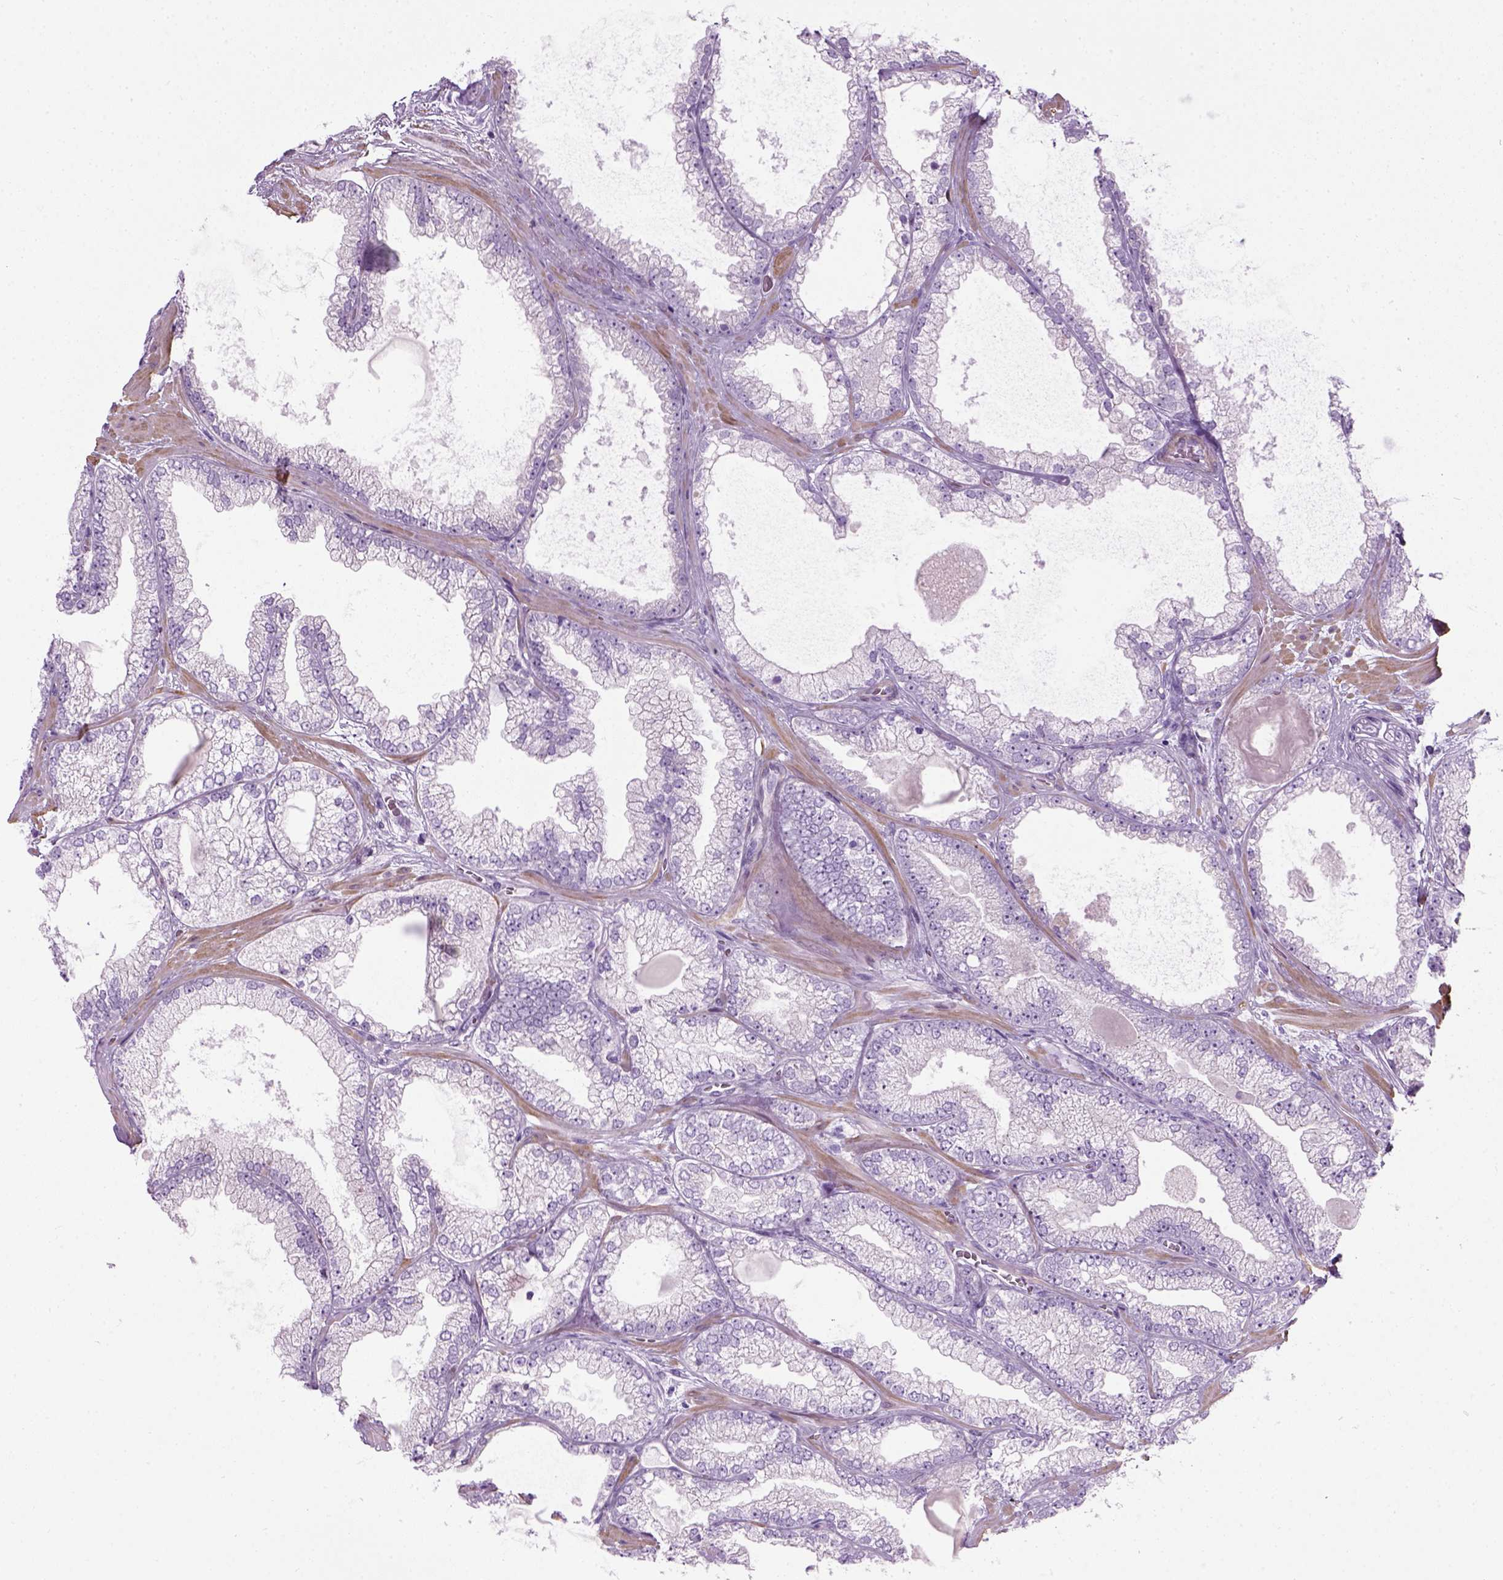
{"staining": {"intensity": "negative", "quantity": "none", "location": "none"}, "tissue": "prostate cancer", "cell_type": "Tumor cells", "image_type": "cancer", "snomed": [{"axis": "morphology", "description": "Adenocarcinoma, Low grade"}, {"axis": "topography", "description": "Prostate"}], "caption": "Image shows no protein positivity in tumor cells of prostate low-grade adenocarcinoma tissue.", "gene": "FAM161A", "patient": {"sex": "male", "age": 57}}